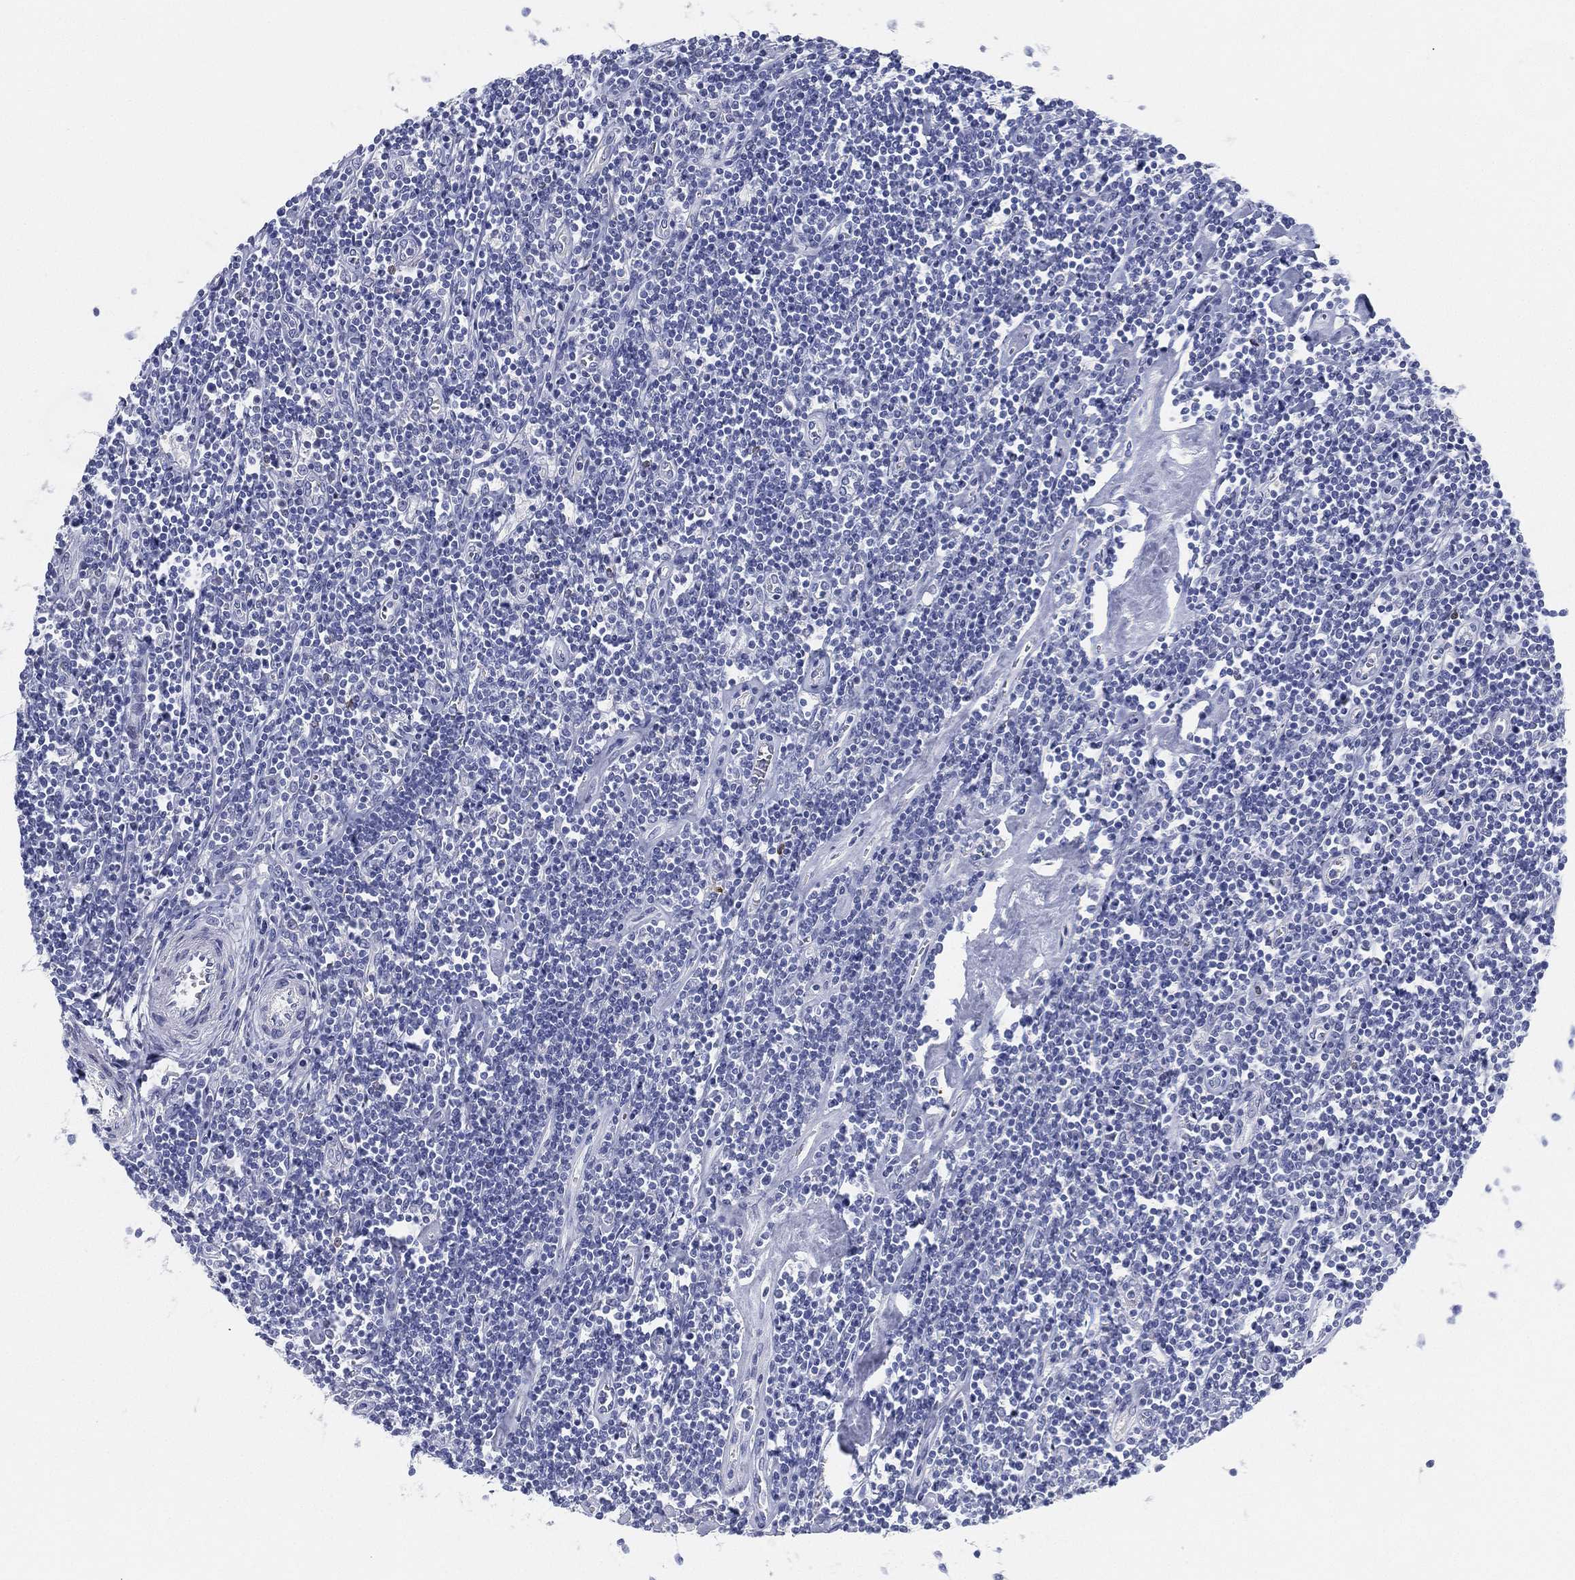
{"staining": {"intensity": "negative", "quantity": "none", "location": "none"}, "tissue": "lymphoma", "cell_type": "Tumor cells", "image_type": "cancer", "snomed": [{"axis": "morphology", "description": "Hodgkin's disease, NOS"}, {"axis": "topography", "description": "Lymph node"}], "caption": "Immunohistochemistry of lymphoma displays no staining in tumor cells. (DAB (3,3'-diaminobenzidine) immunohistochemistry with hematoxylin counter stain).", "gene": "GPR61", "patient": {"sex": "male", "age": 40}}